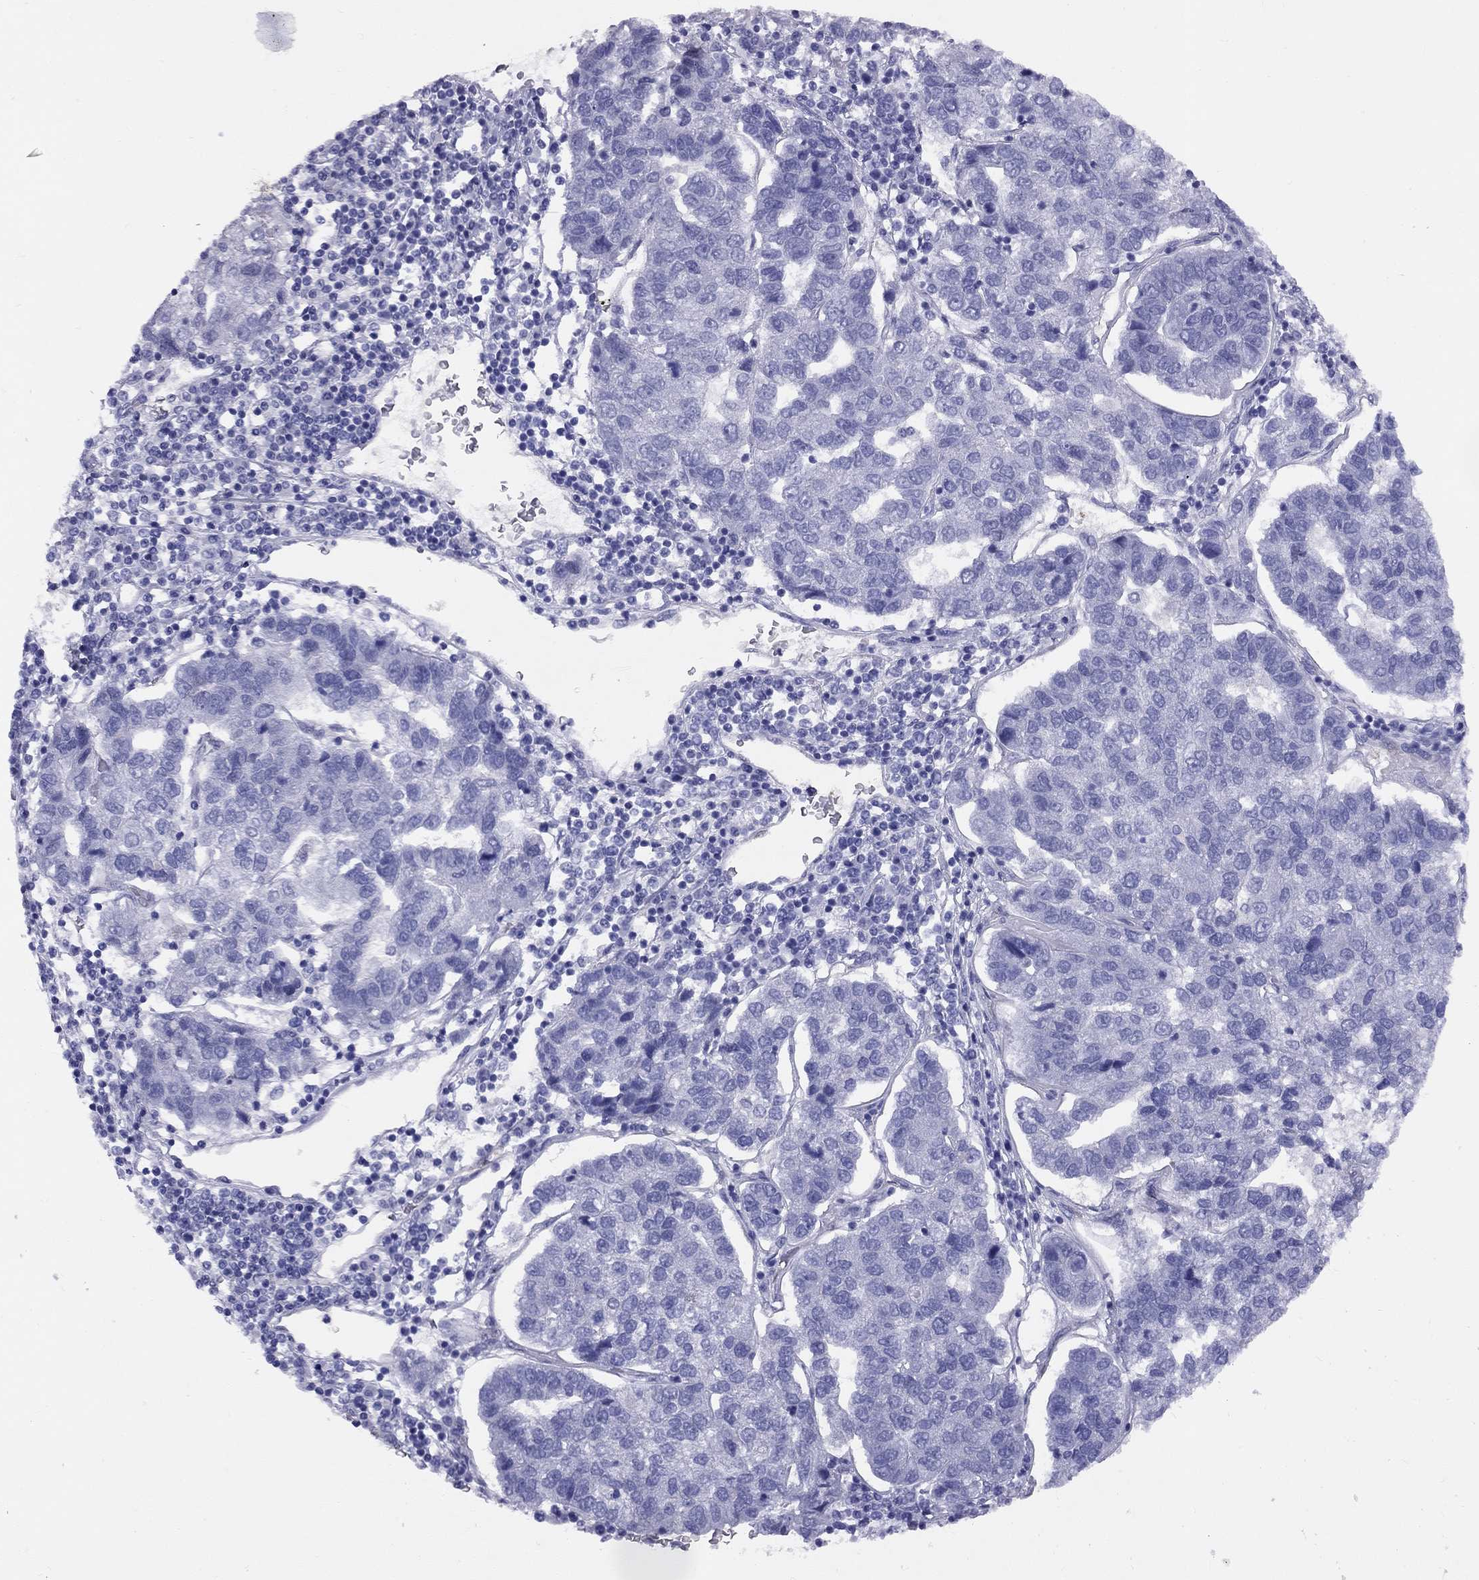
{"staining": {"intensity": "negative", "quantity": "none", "location": "none"}, "tissue": "pancreatic cancer", "cell_type": "Tumor cells", "image_type": "cancer", "snomed": [{"axis": "morphology", "description": "Adenocarcinoma, NOS"}, {"axis": "topography", "description": "Pancreas"}], "caption": "This is an immunohistochemistry (IHC) histopathology image of pancreatic cancer (adenocarcinoma). There is no expression in tumor cells.", "gene": "FSCN3", "patient": {"sex": "female", "age": 61}}